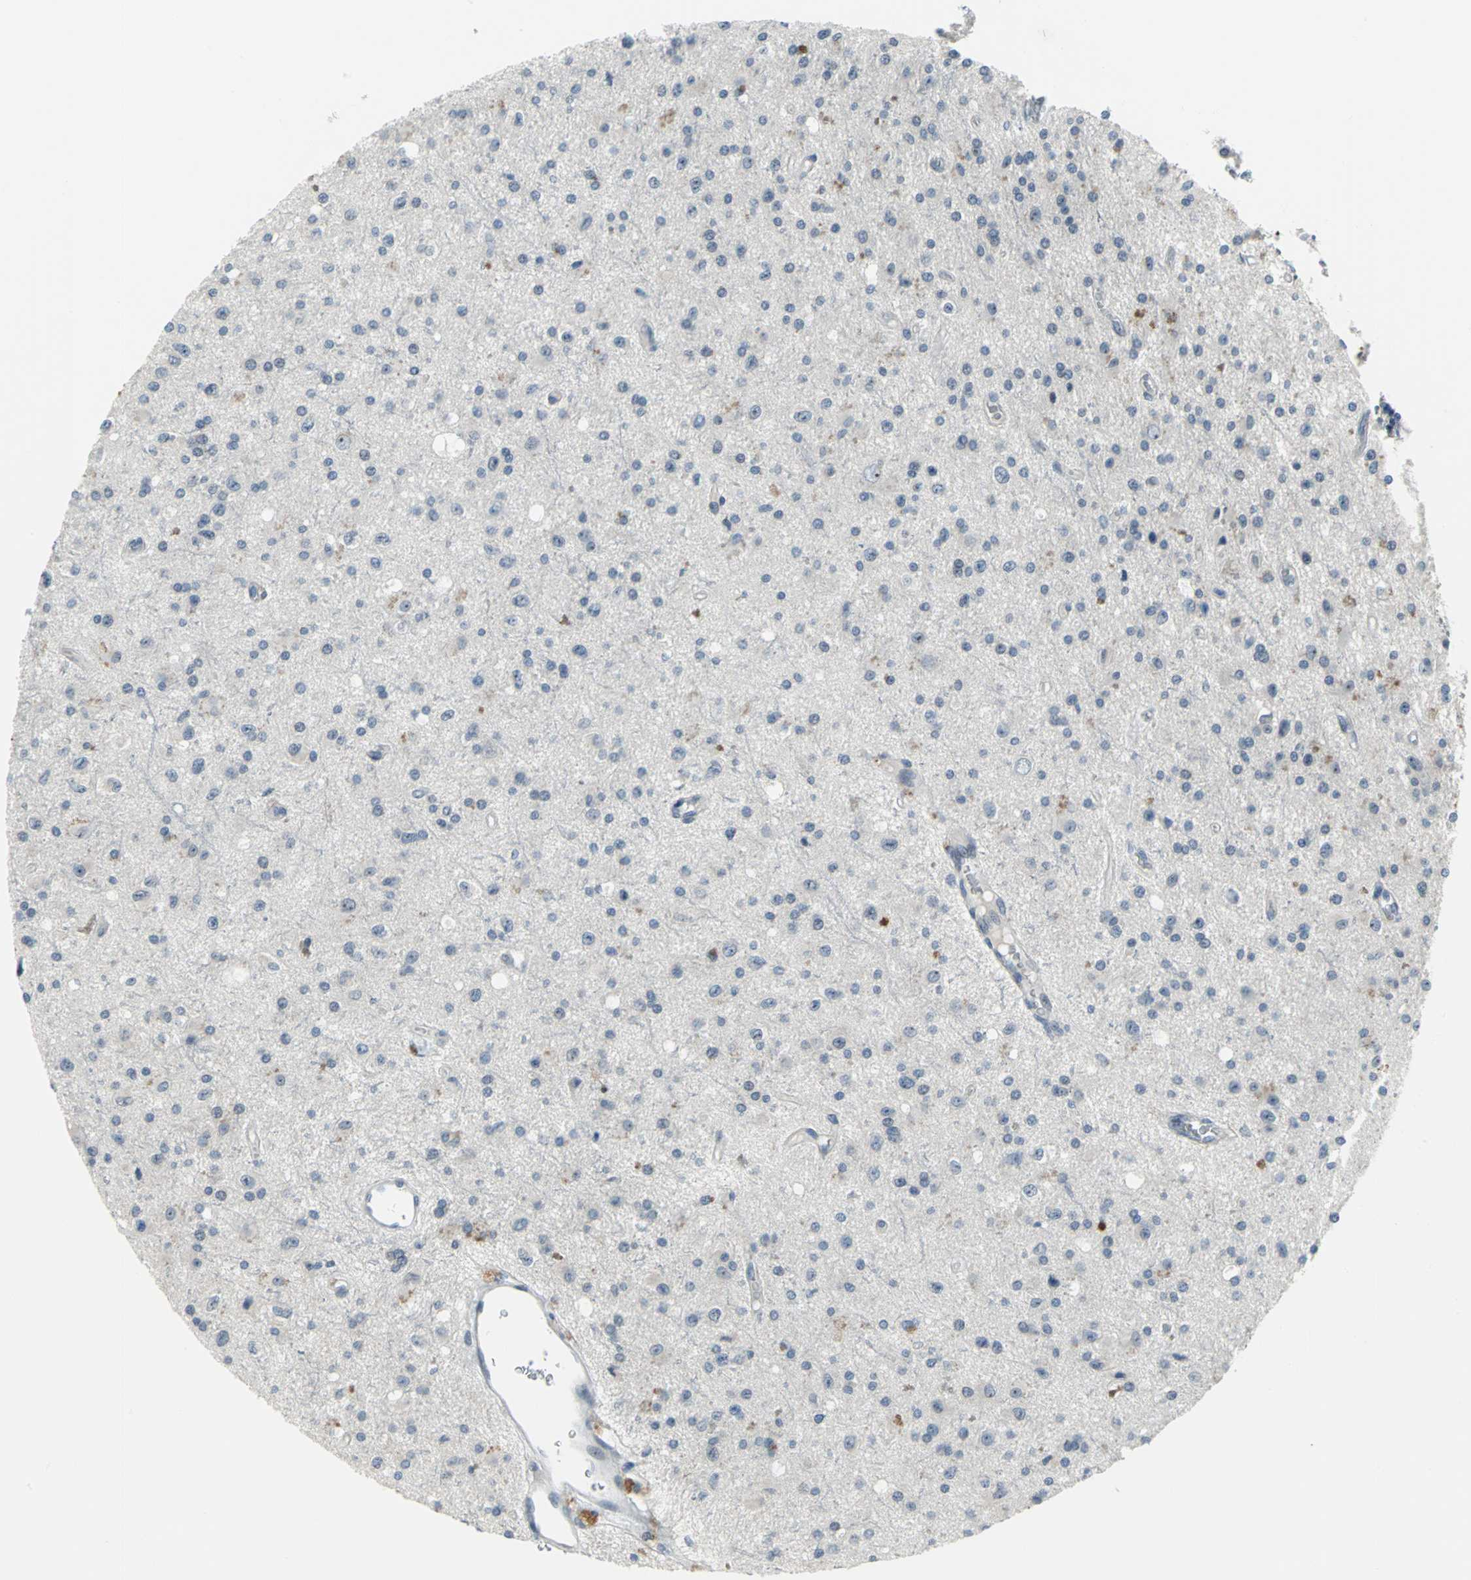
{"staining": {"intensity": "weak", "quantity": "<25%", "location": "nuclear"}, "tissue": "glioma", "cell_type": "Tumor cells", "image_type": "cancer", "snomed": [{"axis": "morphology", "description": "Glioma, malignant, Low grade"}, {"axis": "topography", "description": "Brain"}], "caption": "Tumor cells show no significant expression in glioma.", "gene": "MYBBP1A", "patient": {"sex": "male", "age": 58}}